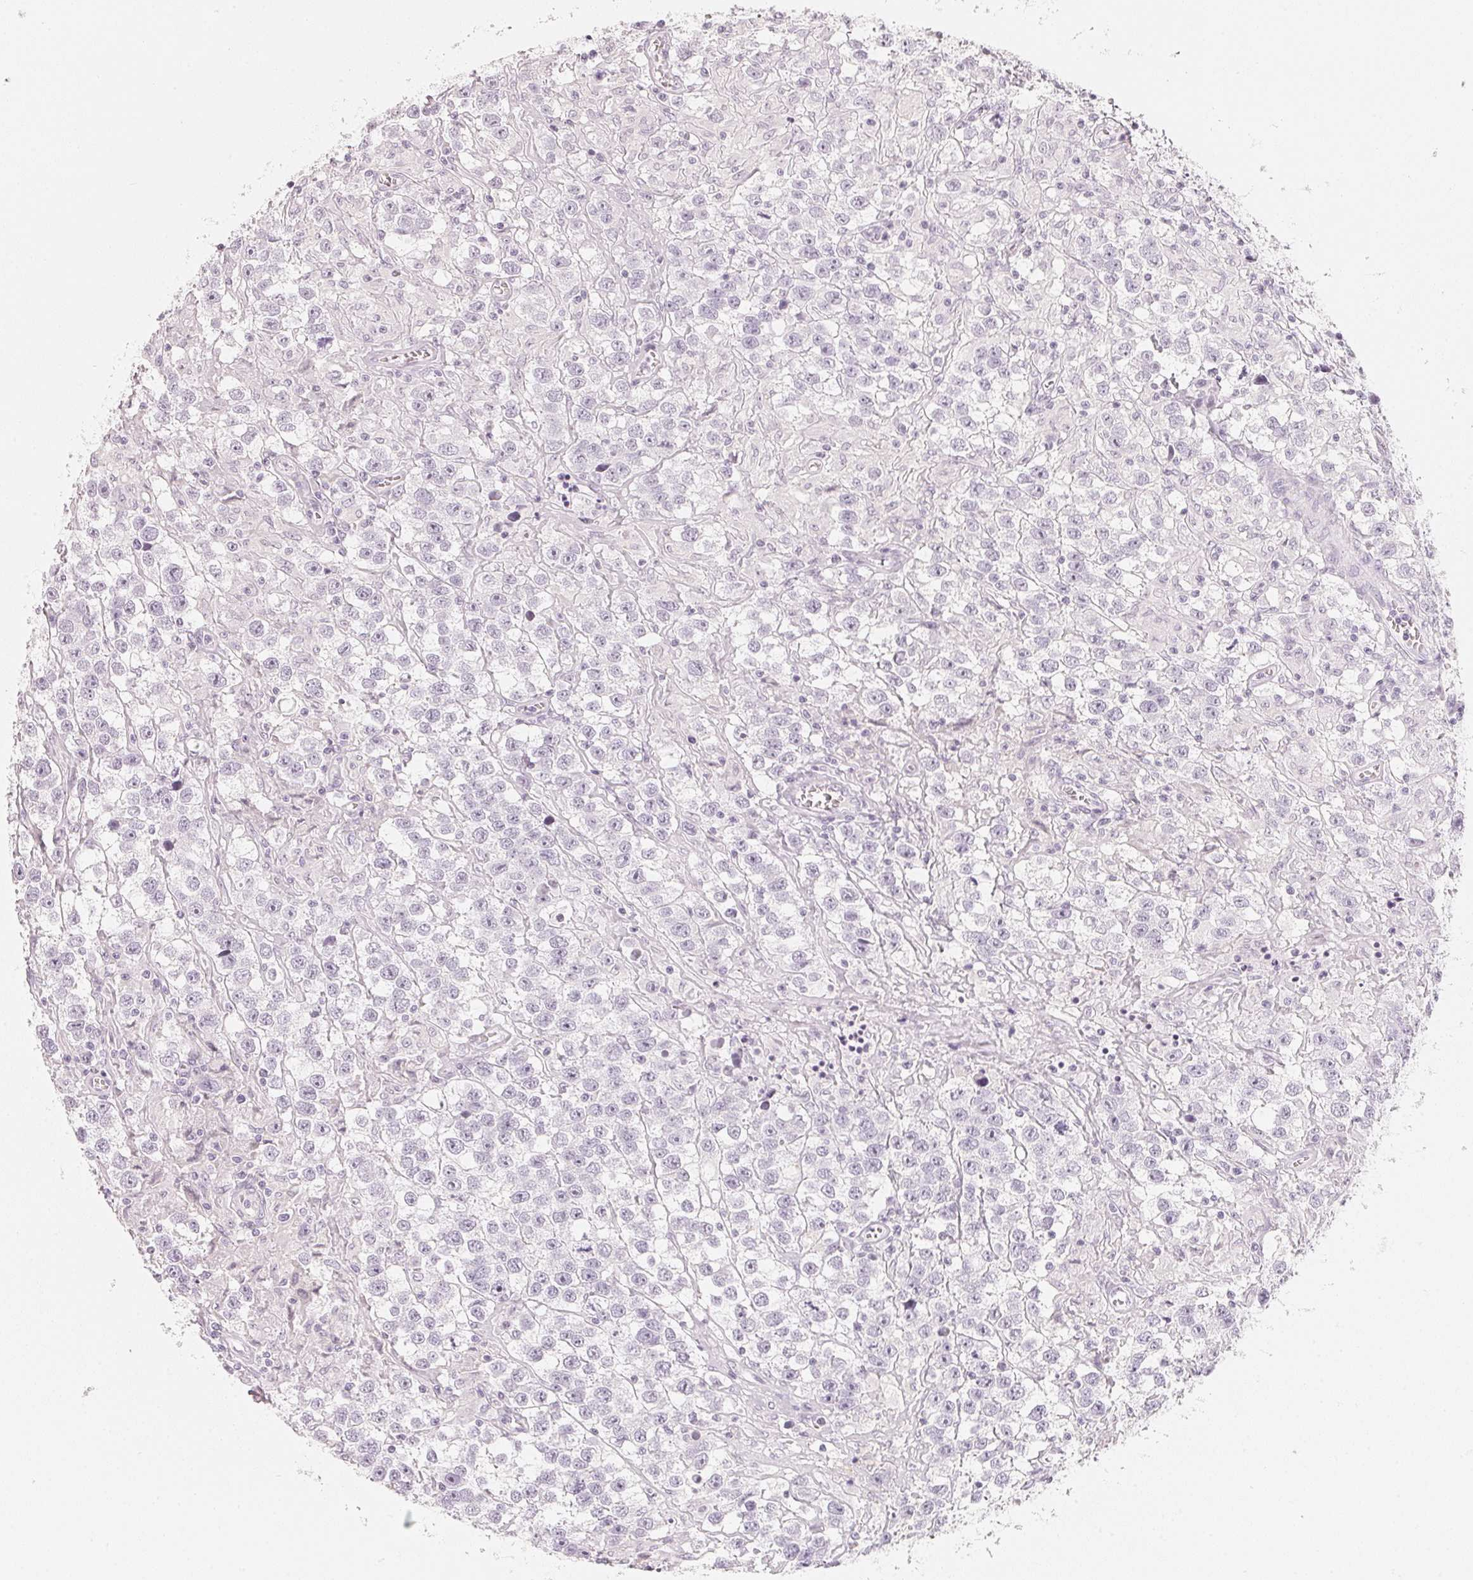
{"staining": {"intensity": "negative", "quantity": "none", "location": "none"}, "tissue": "testis cancer", "cell_type": "Tumor cells", "image_type": "cancer", "snomed": [{"axis": "morphology", "description": "Seminoma, NOS"}, {"axis": "topography", "description": "Testis"}], "caption": "A photomicrograph of human testis seminoma is negative for staining in tumor cells.", "gene": "SLC22A8", "patient": {"sex": "male", "age": 43}}